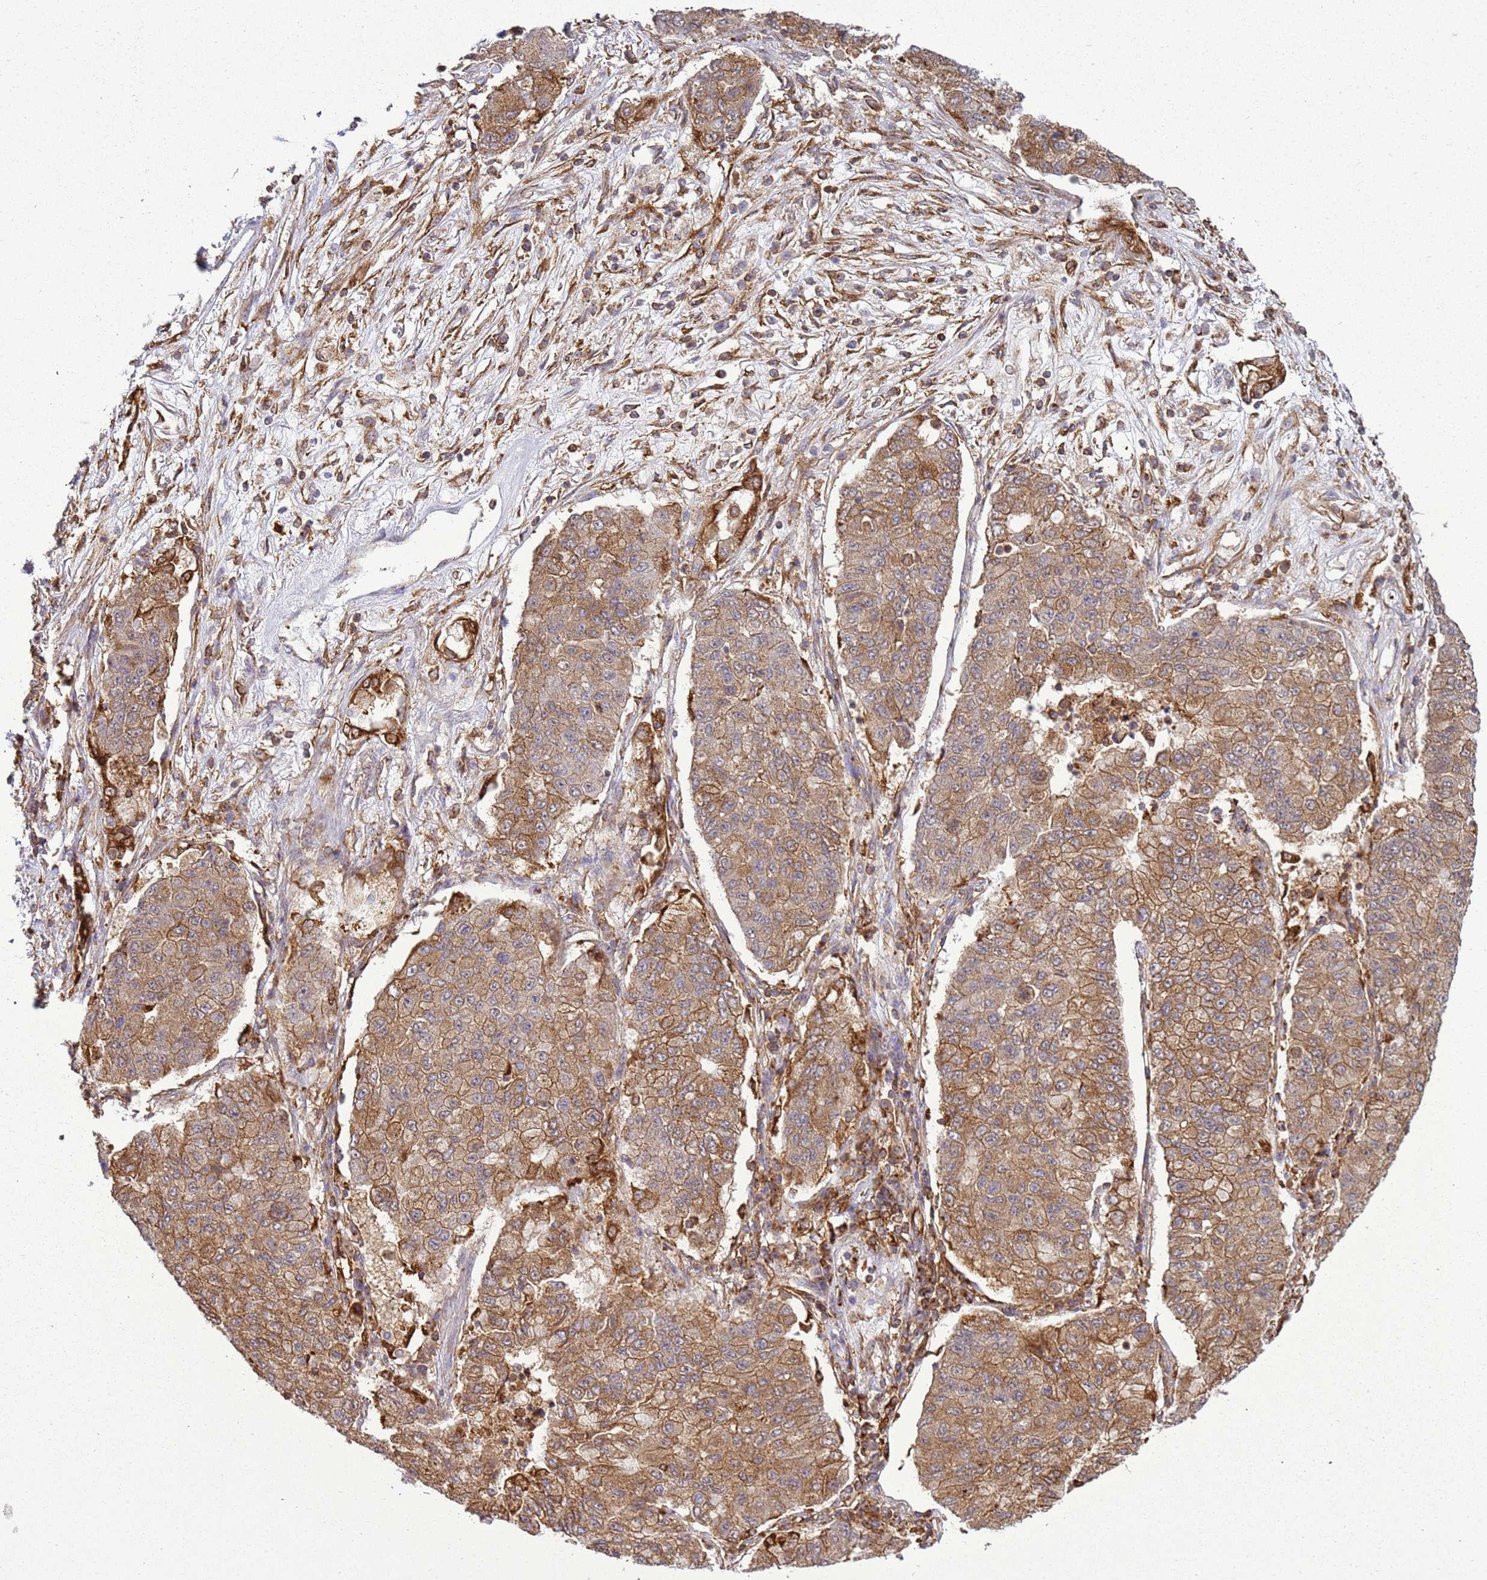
{"staining": {"intensity": "moderate", "quantity": ">75%", "location": "cytoplasmic/membranous"}, "tissue": "lung cancer", "cell_type": "Tumor cells", "image_type": "cancer", "snomed": [{"axis": "morphology", "description": "Squamous cell carcinoma, NOS"}, {"axis": "topography", "description": "Lung"}], "caption": "Approximately >75% of tumor cells in lung cancer display moderate cytoplasmic/membranous protein staining as visualized by brown immunohistochemical staining.", "gene": "GABRE", "patient": {"sex": "male", "age": 74}}